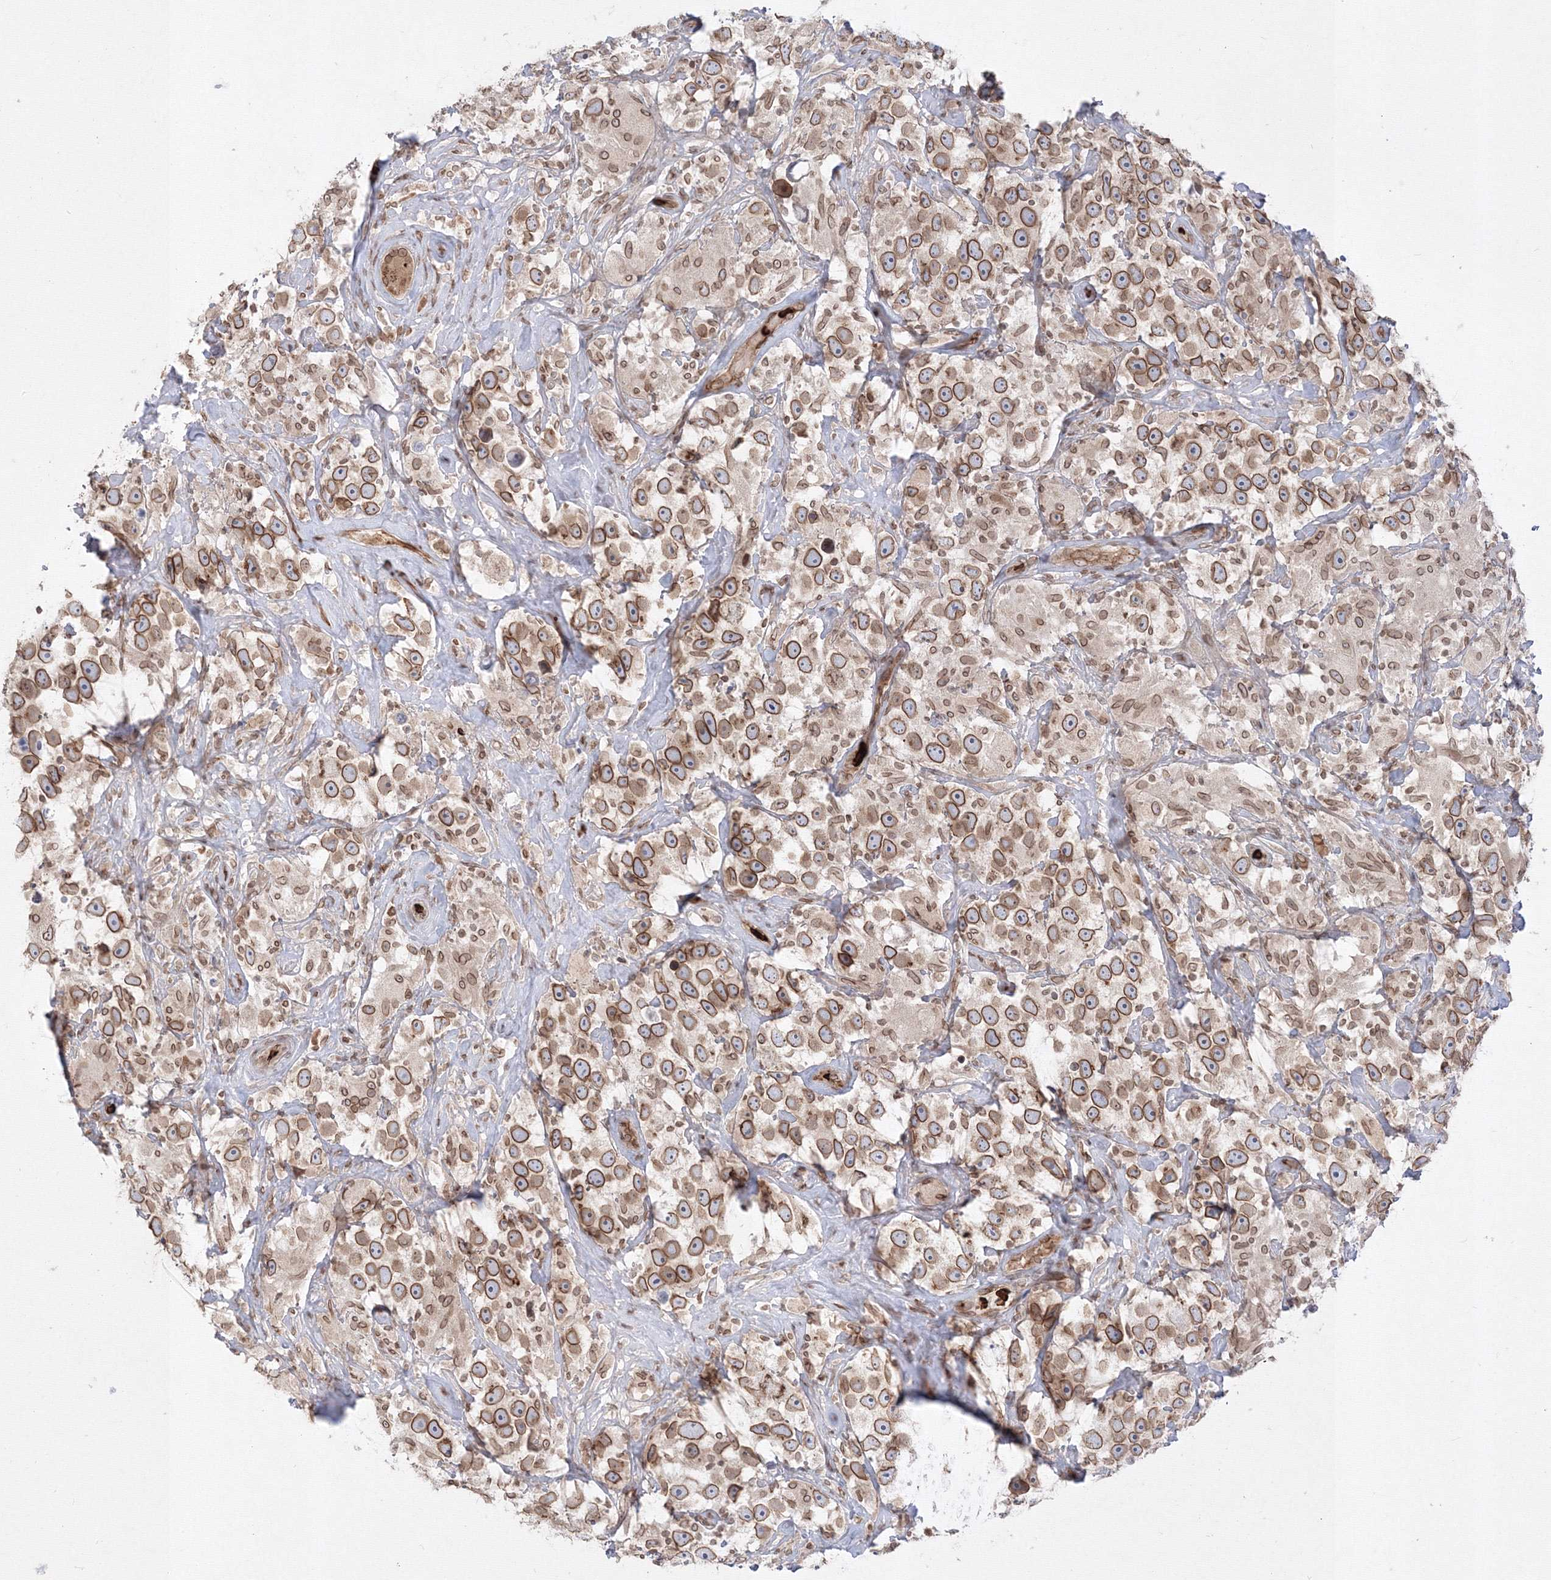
{"staining": {"intensity": "moderate", "quantity": ">75%", "location": "cytoplasmic/membranous,nuclear"}, "tissue": "testis cancer", "cell_type": "Tumor cells", "image_type": "cancer", "snomed": [{"axis": "morphology", "description": "Seminoma, NOS"}, {"axis": "topography", "description": "Testis"}], "caption": "Protein staining by IHC reveals moderate cytoplasmic/membranous and nuclear positivity in approximately >75% of tumor cells in testis seminoma.", "gene": "DNAJB2", "patient": {"sex": "male", "age": 49}}